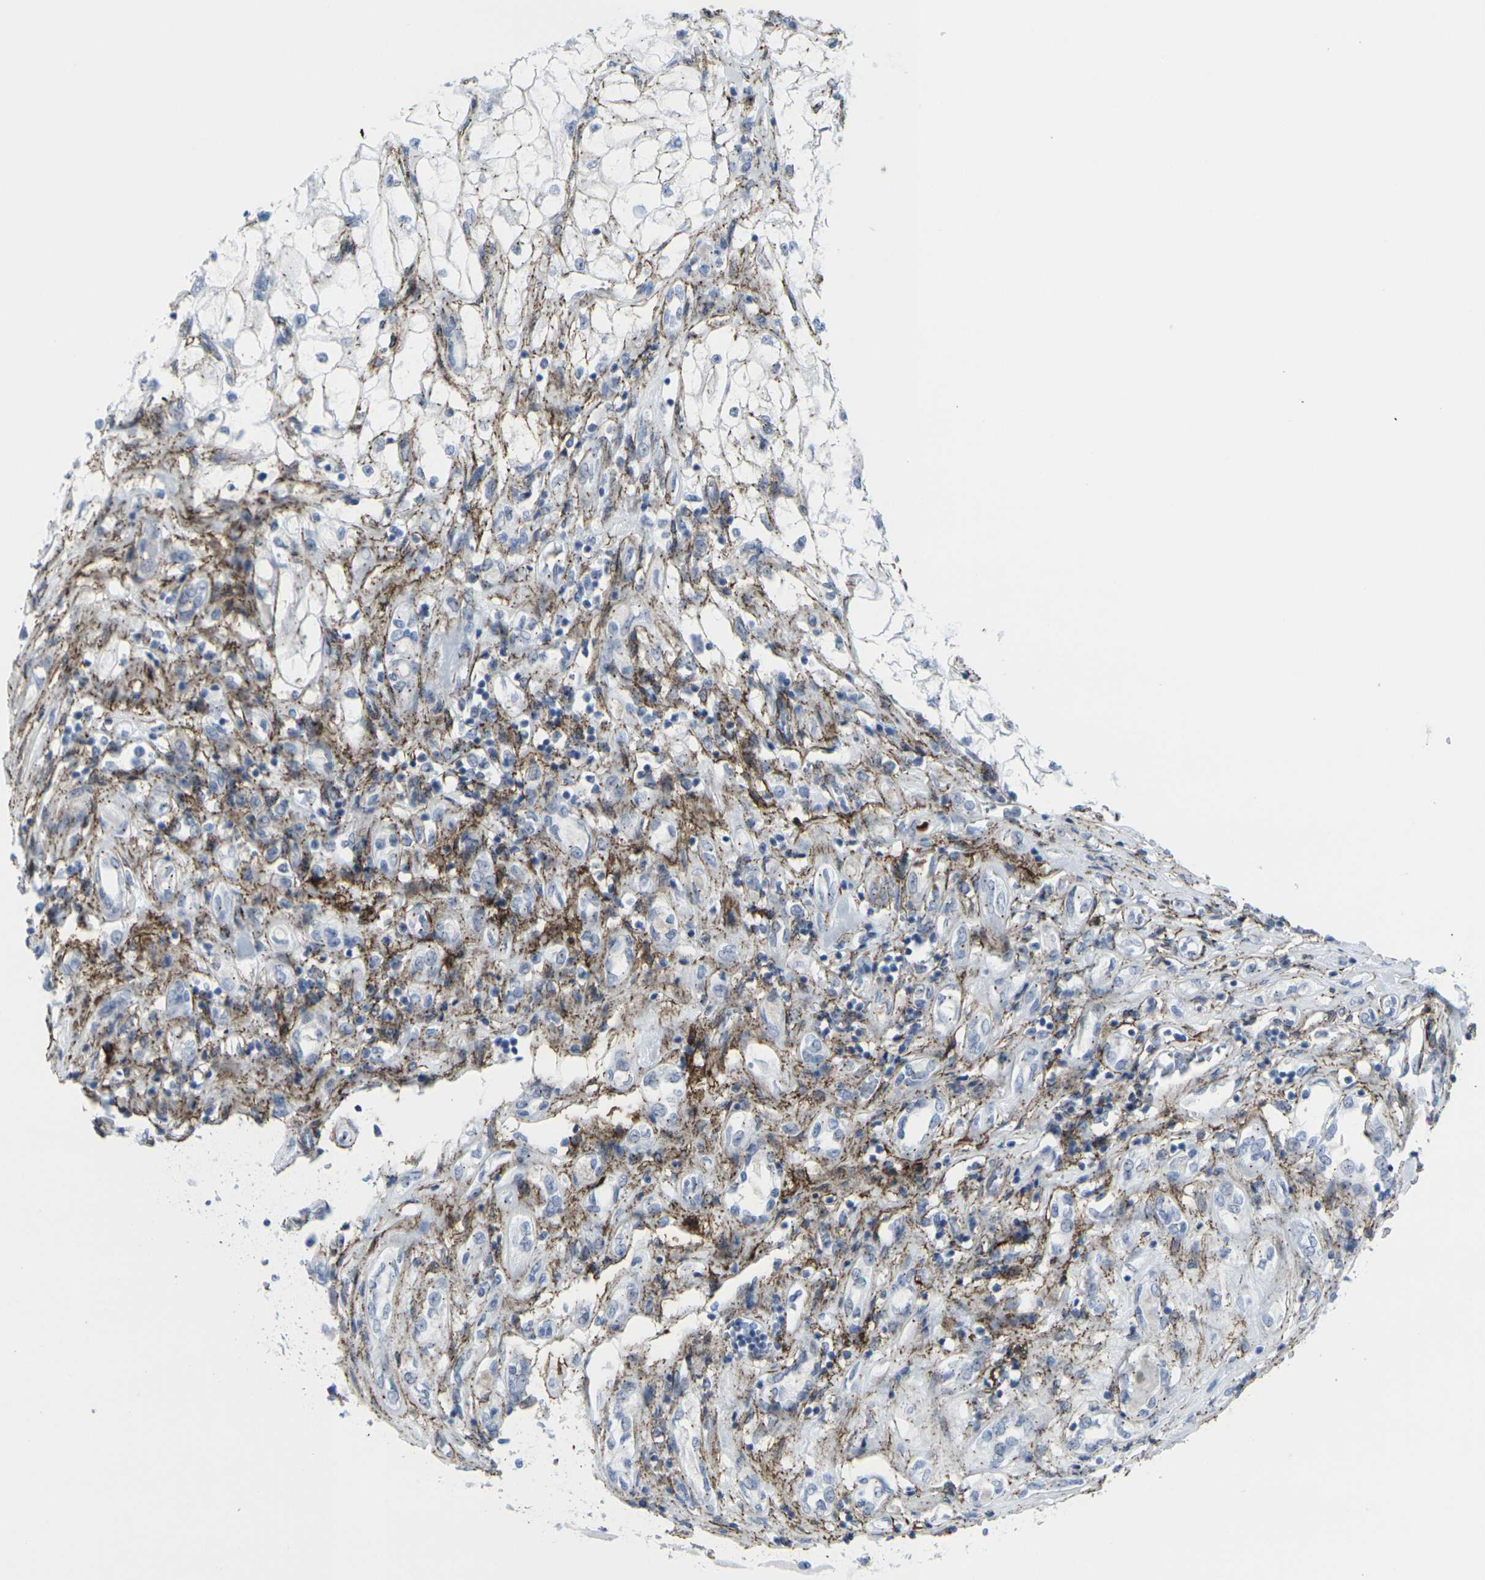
{"staining": {"intensity": "negative", "quantity": "none", "location": "none"}, "tissue": "renal cancer", "cell_type": "Tumor cells", "image_type": "cancer", "snomed": [{"axis": "morphology", "description": "Adenocarcinoma, NOS"}, {"axis": "topography", "description": "Kidney"}], "caption": "Renal cancer stained for a protein using immunohistochemistry reveals no positivity tumor cells.", "gene": "CDH11", "patient": {"sex": "female", "age": 70}}